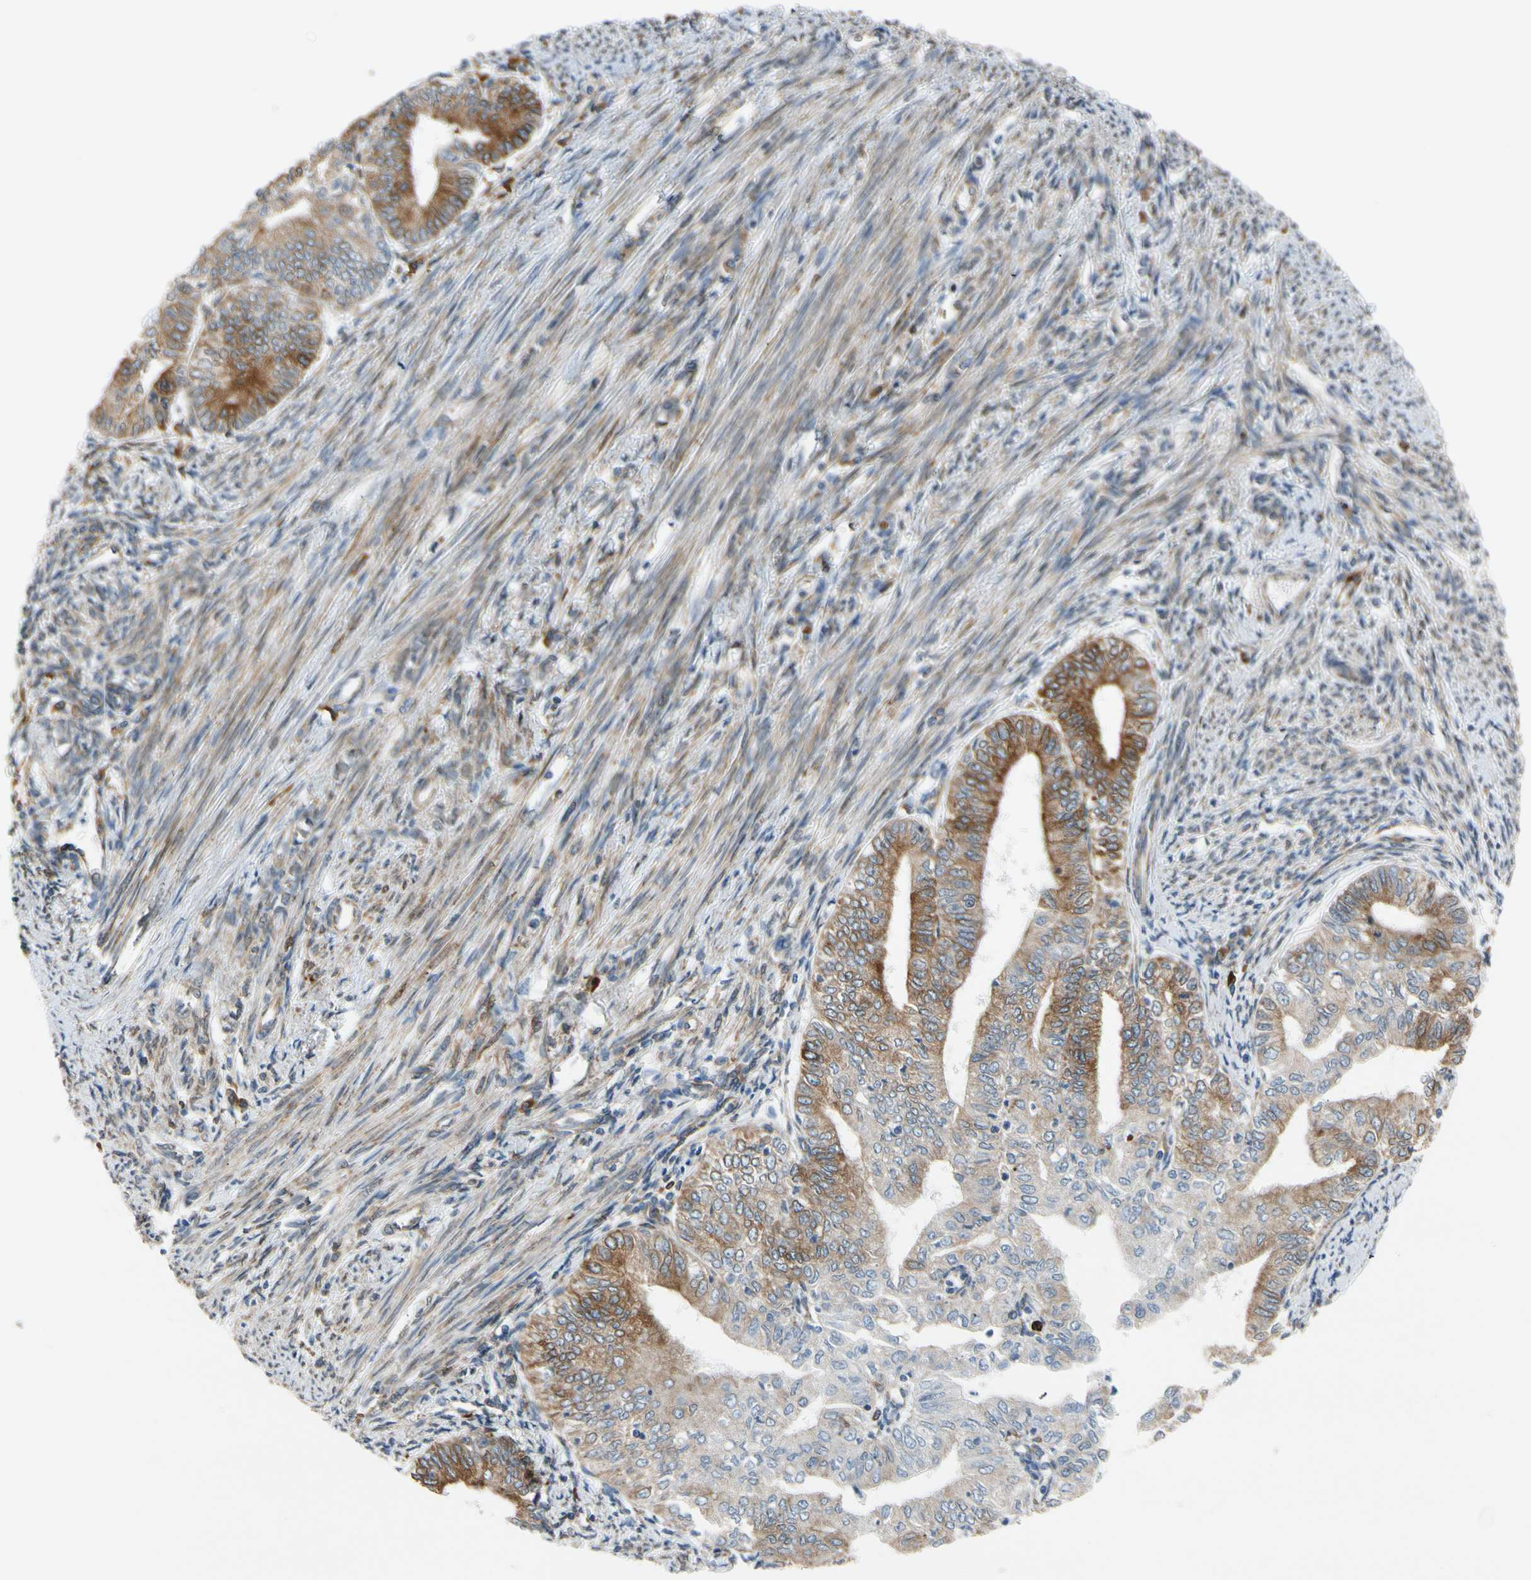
{"staining": {"intensity": "moderate", "quantity": "25%-75%", "location": "cytoplasmic/membranous"}, "tissue": "endometrial cancer", "cell_type": "Tumor cells", "image_type": "cancer", "snomed": [{"axis": "morphology", "description": "Adenocarcinoma, NOS"}, {"axis": "topography", "description": "Endometrium"}], "caption": "High-magnification brightfield microscopy of endometrial adenocarcinoma stained with DAB (3,3'-diaminobenzidine) (brown) and counterstained with hematoxylin (blue). tumor cells exhibit moderate cytoplasmic/membranous expression is identified in approximately25%-75% of cells.", "gene": "CLCC1", "patient": {"sex": "female", "age": 66}}